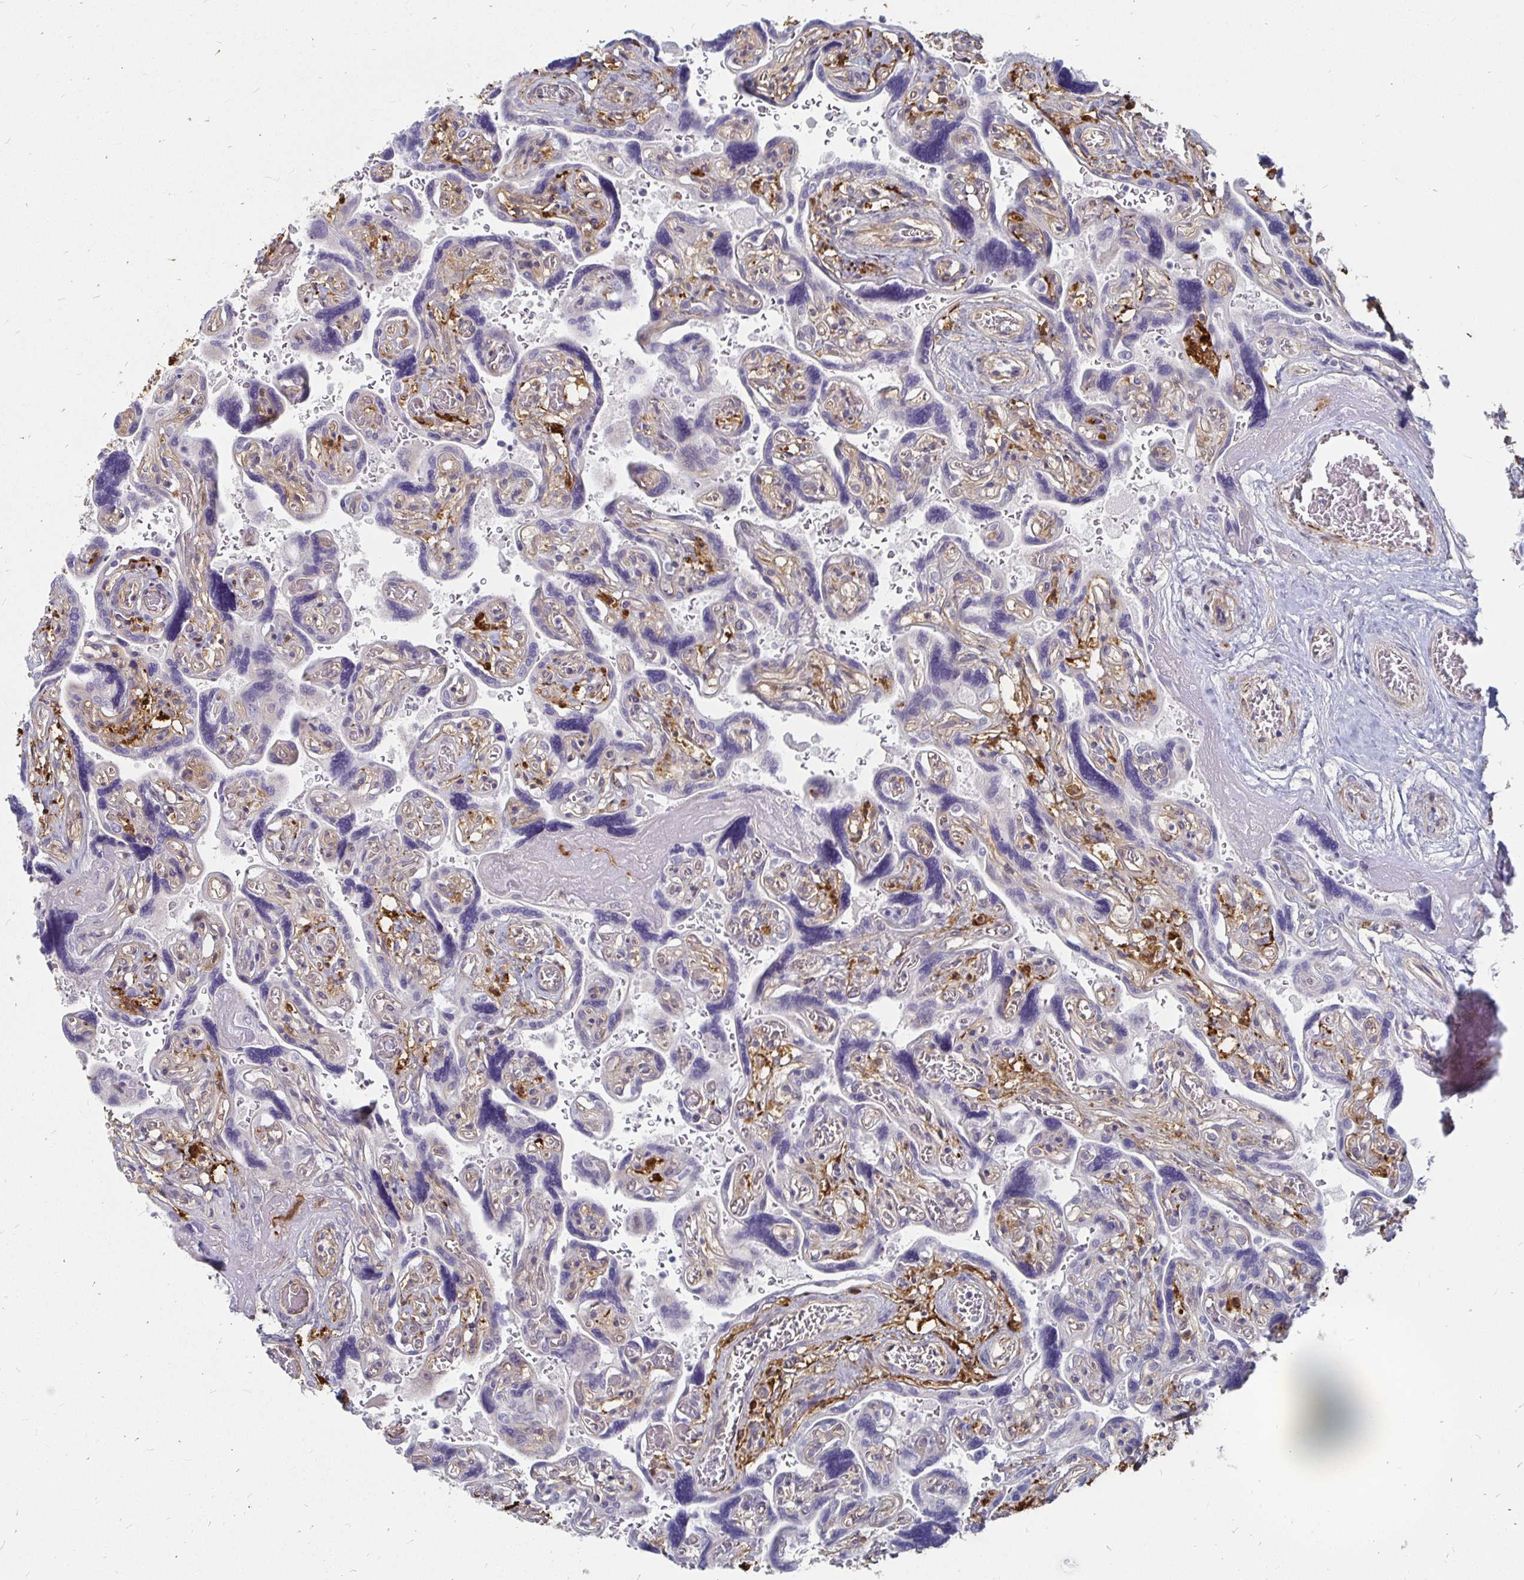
{"staining": {"intensity": "negative", "quantity": "none", "location": "none"}, "tissue": "placenta", "cell_type": "Decidual cells", "image_type": "normal", "snomed": [{"axis": "morphology", "description": "Normal tissue, NOS"}, {"axis": "topography", "description": "Placenta"}], "caption": "A photomicrograph of placenta stained for a protein displays no brown staining in decidual cells. (DAB immunohistochemistry (IHC) visualized using brightfield microscopy, high magnification).", "gene": "CCDC85A", "patient": {"sex": "female", "age": 32}}